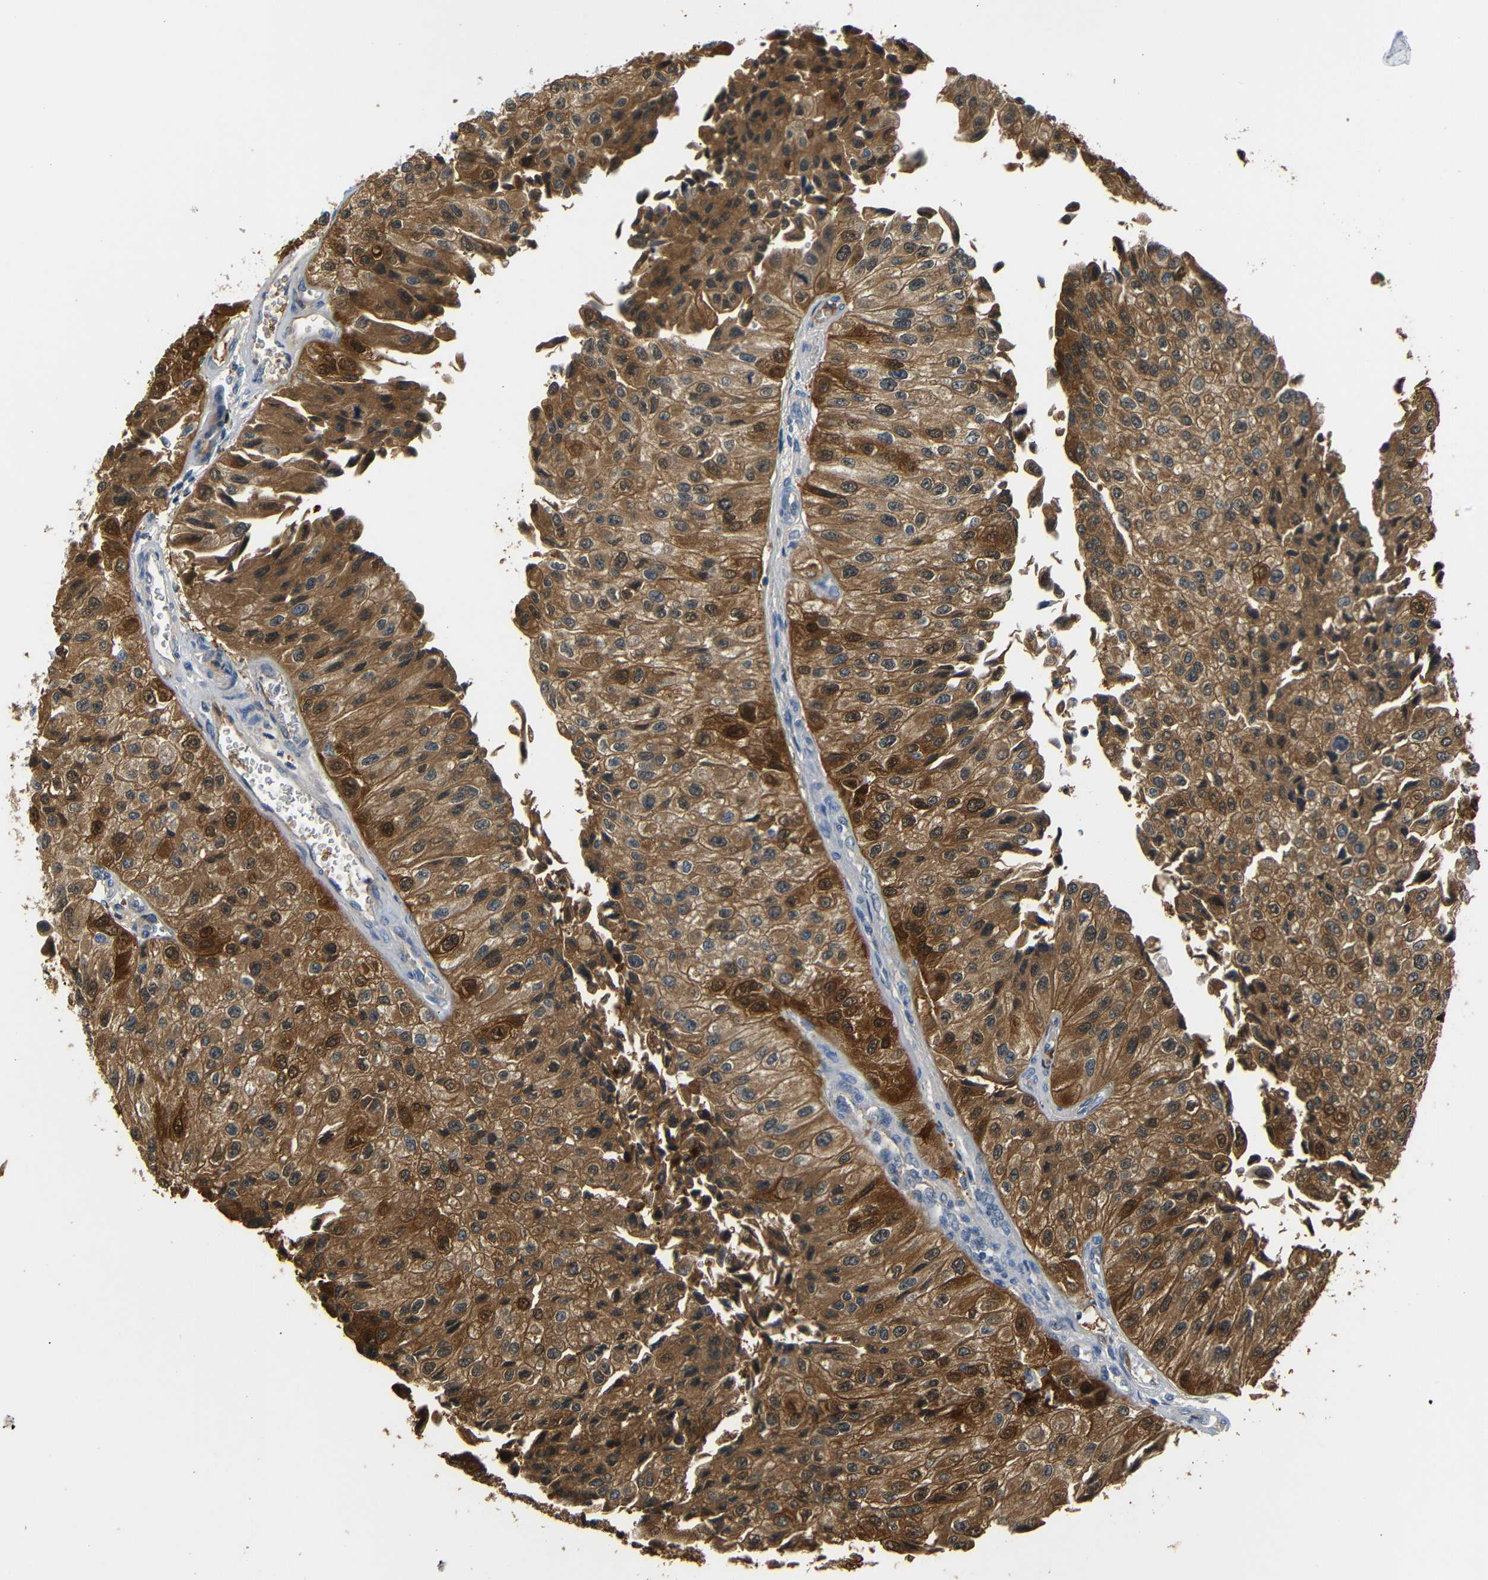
{"staining": {"intensity": "strong", "quantity": ">75%", "location": "cytoplasmic/membranous,nuclear"}, "tissue": "urothelial cancer", "cell_type": "Tumor cells", "image_type": "cancer", "snomed": [{"axis": "morphology", "description": "Urothelial carcinoma, High grade"}, {"axis": "topography", "description": "Kidney"}, {"axis": "topography", "description": "Urinary bladder"}], "caption": "Protein staining exhibits strong cytoplasmic/membranous and nuclear staining in about >75% of tumor cells in high-grade urothelial carcinoma.", "gene": "SFN", "patient": {"sex": "male", "age": 77}}